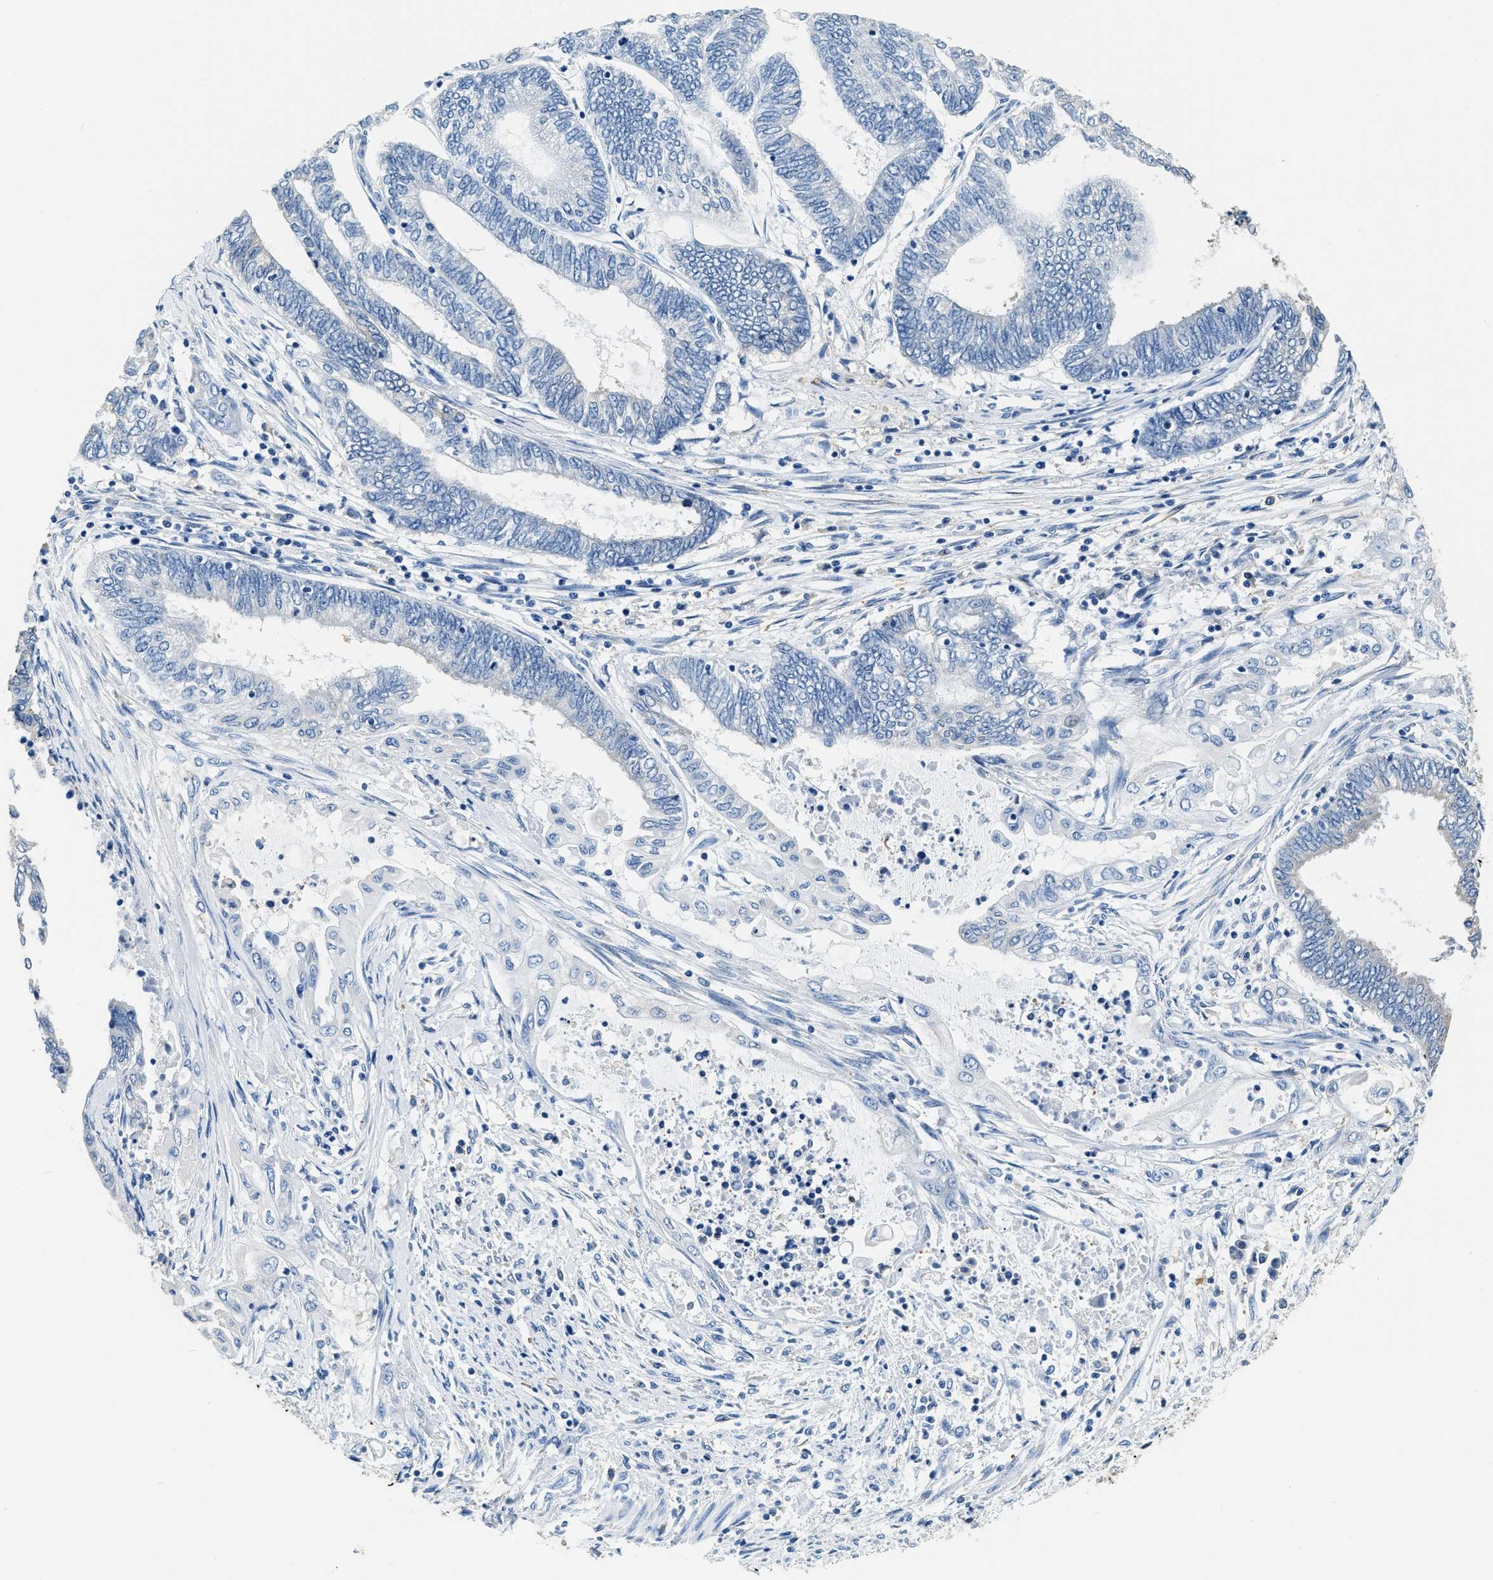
{"staining": {"intensity": "moderate", "quantity": "<25%", "location": "cytoplasmic/membranous"}, "tissue": "endometrial cancer", "cell_type": "Tumor cells", "image_type": "cancer", "snomed": [{"axis": "morphology", "description": "Adenocarcinoma, NOS"}, {"axis": "topography", "description": "Uterus"}, {"axis": "topography", "description": "Endometrium"}], "caption": "Immunohistochemistry (DAB) staining of human adenocarcinoma (endometrial) displays moderate cytoplasmic/membranous protein staining in about <25% of tumor cells. Immunohistochemistry stains the protein in brown and the nuclei are stained blue.", "gene": "ZDHHC13", "patient": {"sex": "female", "age": 70}}